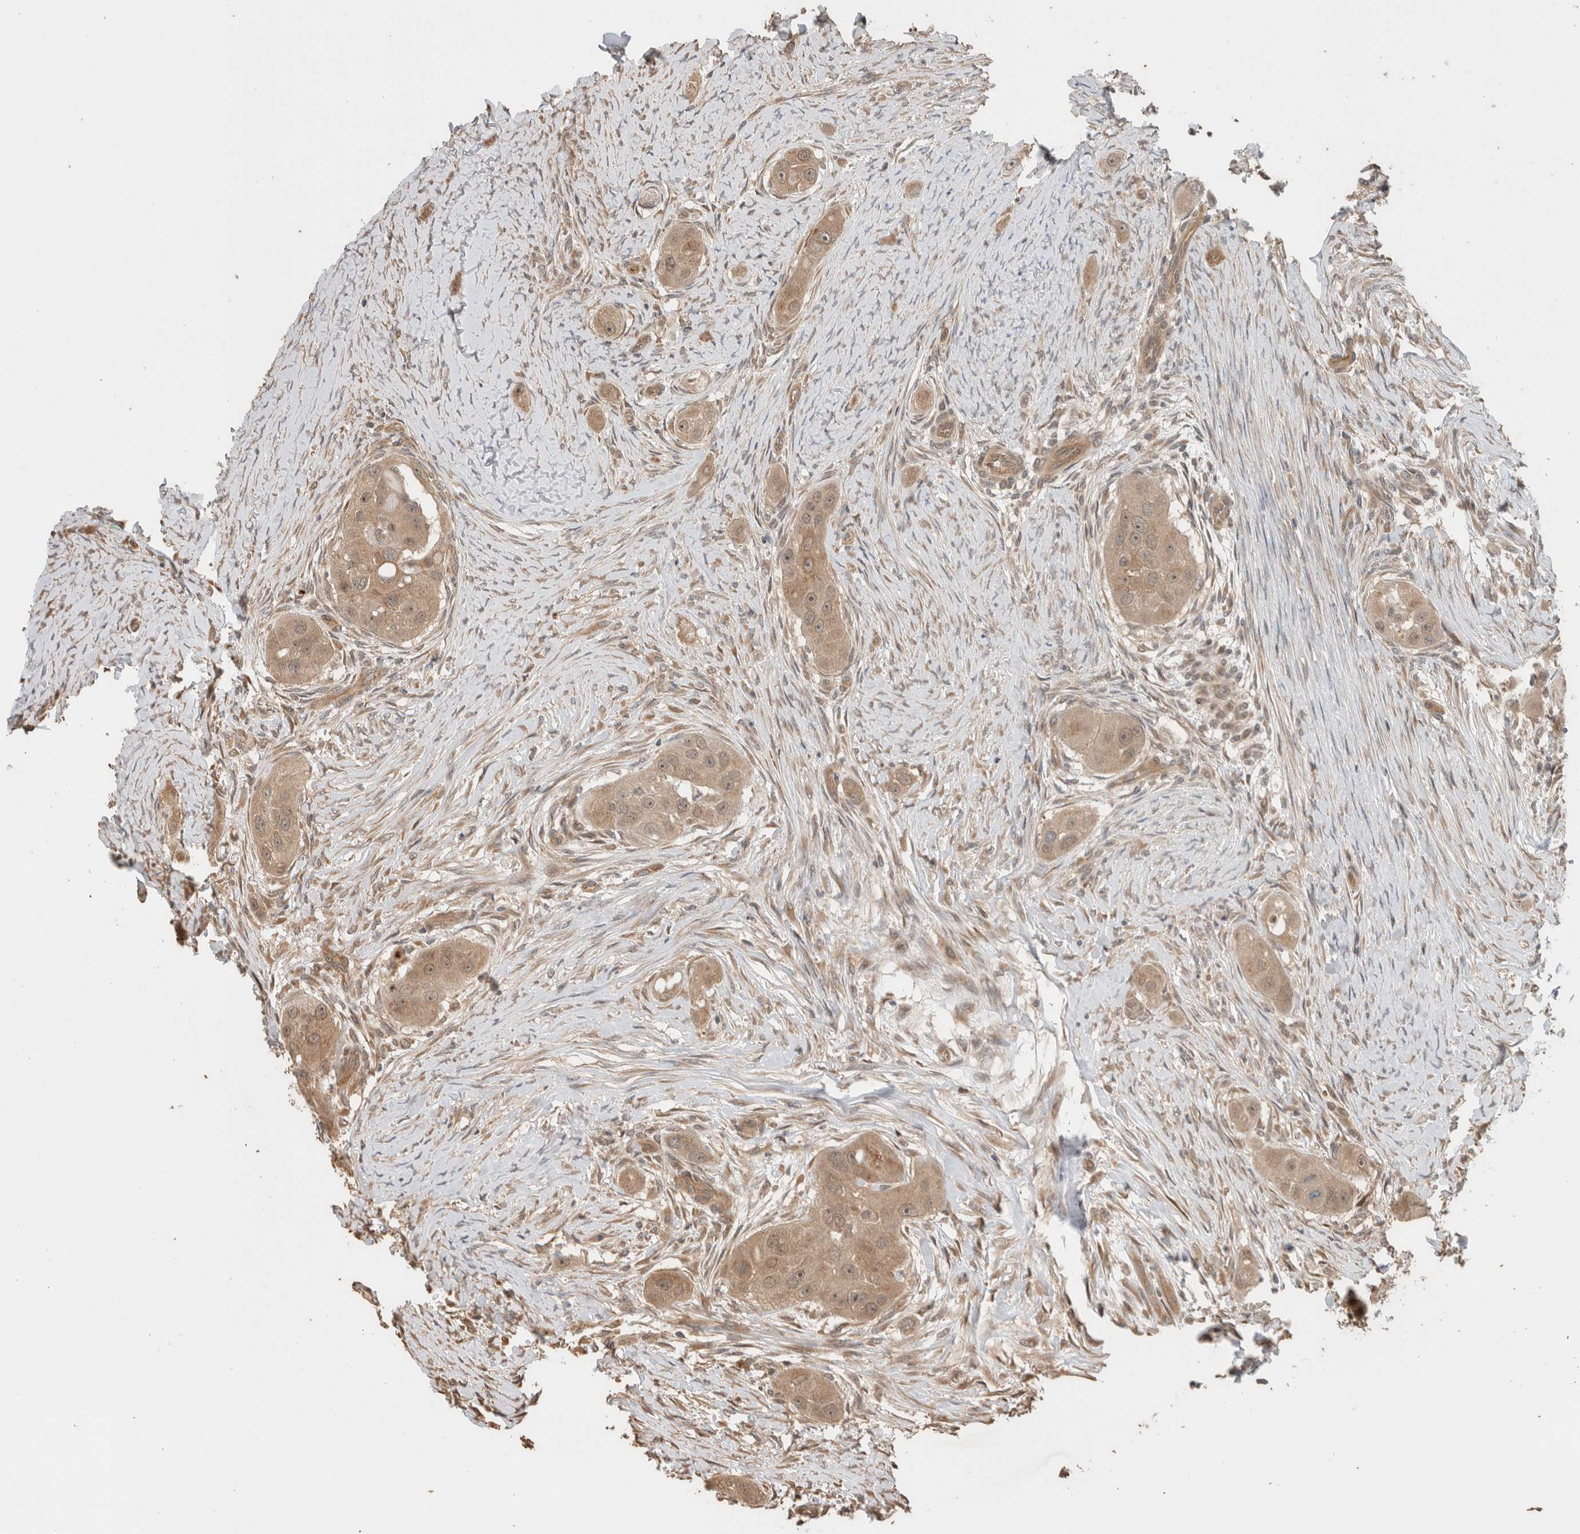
{"staining": {"intensity": "moderate", "quantity": ">75%", "location": "cytoplasmic/membranous"}, "tissue": "head and neck cancer", "cell_type": "Tumor cells", "image_type": "cancer", "snomed": [{"axis": "morphology", "description": "Normal tissue, NOS"}, {"axis": "morphology", "description": "Squamous cell carcinoma, NOS"}, {"axis": "topography", "description": "Skeletal muscle"}, {"axis": "topography", "description": "Head-Neck"}], "caption": "Human head and neck squamous cell carcinoma stained with a protein marker reveals moderate staining in tumor cells.", "gene": "OTUD6B", "patient": {"sex": "male", "age": 51}}